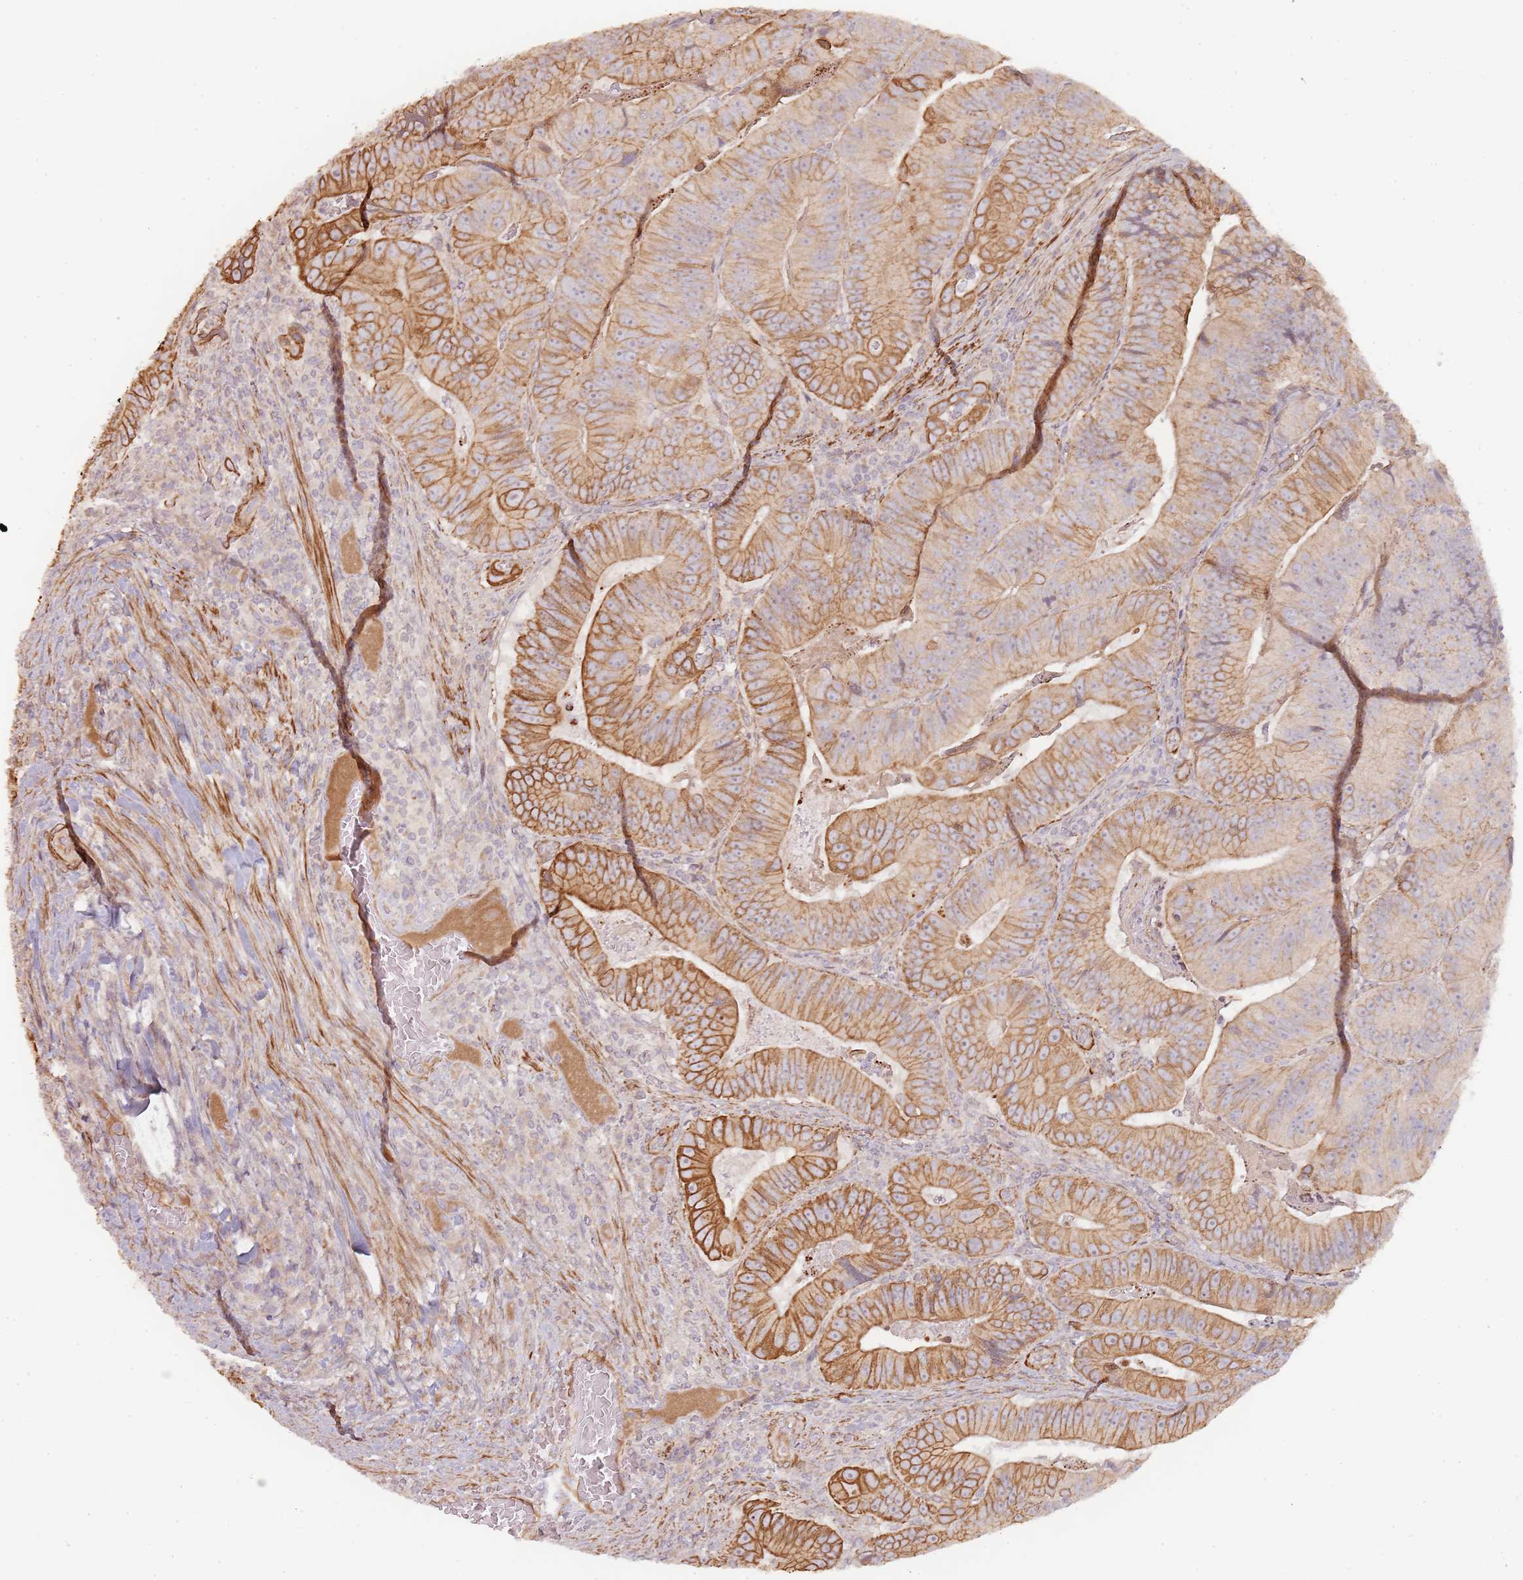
{"staining": {"intensity": "moderate", "quantity": "25%-75%", "location": "cytoplasmic/membranous"}, "tissue": "colorectal cancer", "cell_type": "Tumor cells", "image_type": "cancer", "snomed": [{"axis": "morphology", "description": "Adenocarcinoma, NOS"}, {"axis": "topography", "description": "Colon"}], "caption": "Protein staining by immunohistochemistry (IHC) exhibits moderate cytoplasmic/membranous positivity in approximately 25%-75% of tumor cells in colorectal cancer.", "gene": "RPS6KA2", "patient": {"sex": "female", "age": 86}}